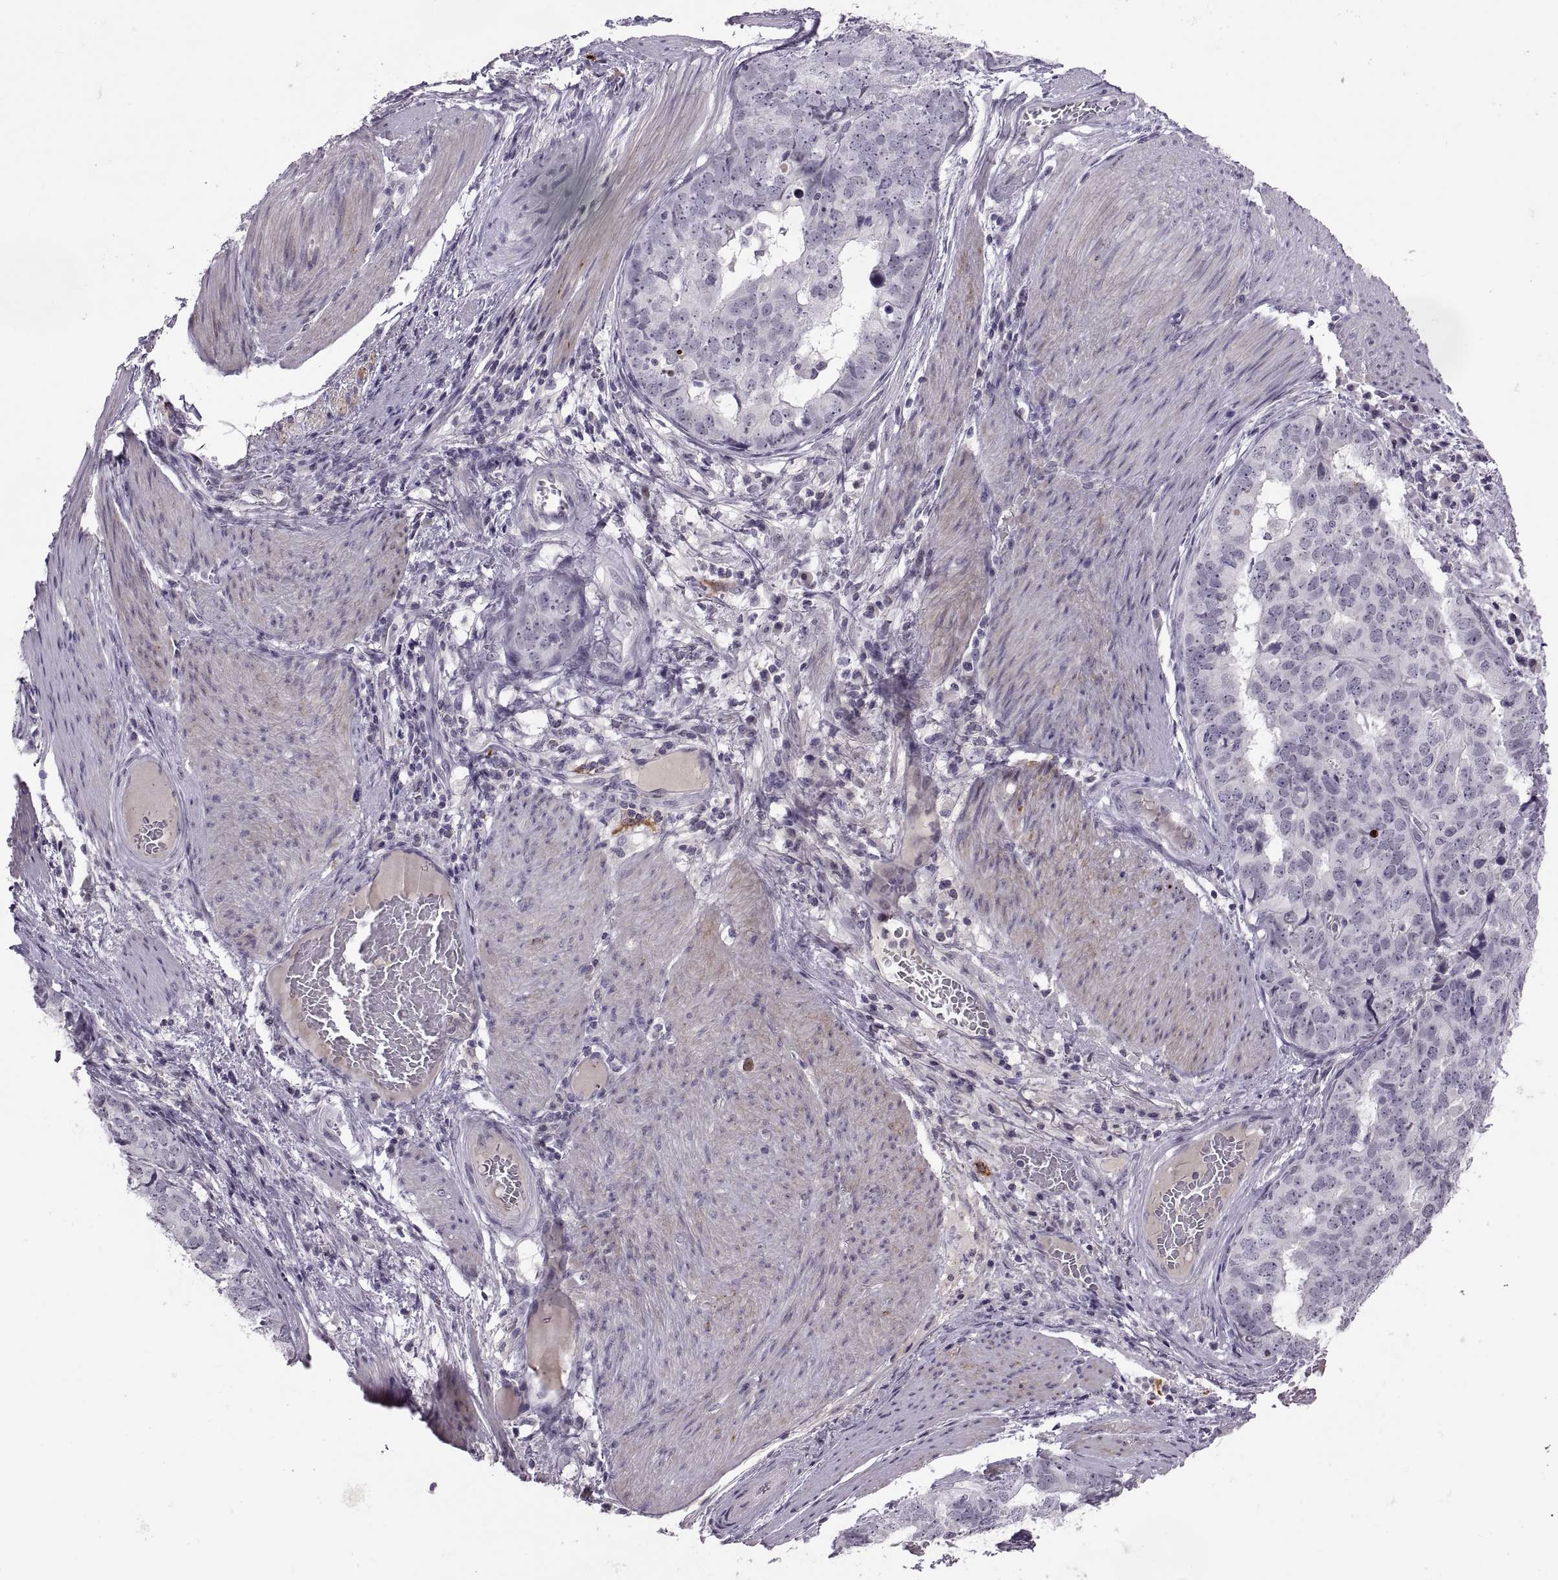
{"staining": {"intensity": "negative", "quantity": "none", "location": "none"}, "tissue": "stomach cancer", "cell_type": "Tumor cells", "image_type": "cancer", "snomed": [{"axis": "morphology", "description": "Adenocarcinoma, NOS"}, {"axis": "topography", "description": "Stomach"}], "caption": "Photomicrograph shows no significant protein staining in tumor cells of stomach adenocarcinoma. The staining was performed using DAB (3,3'-diaminobenzidine) to visualize the protein expression in brown, while the nuclei were stained in blue with hematoxylin (Magnification: 20x).", "gene": "CHCT1", "patient": {"sex": "male", "age": 69}}